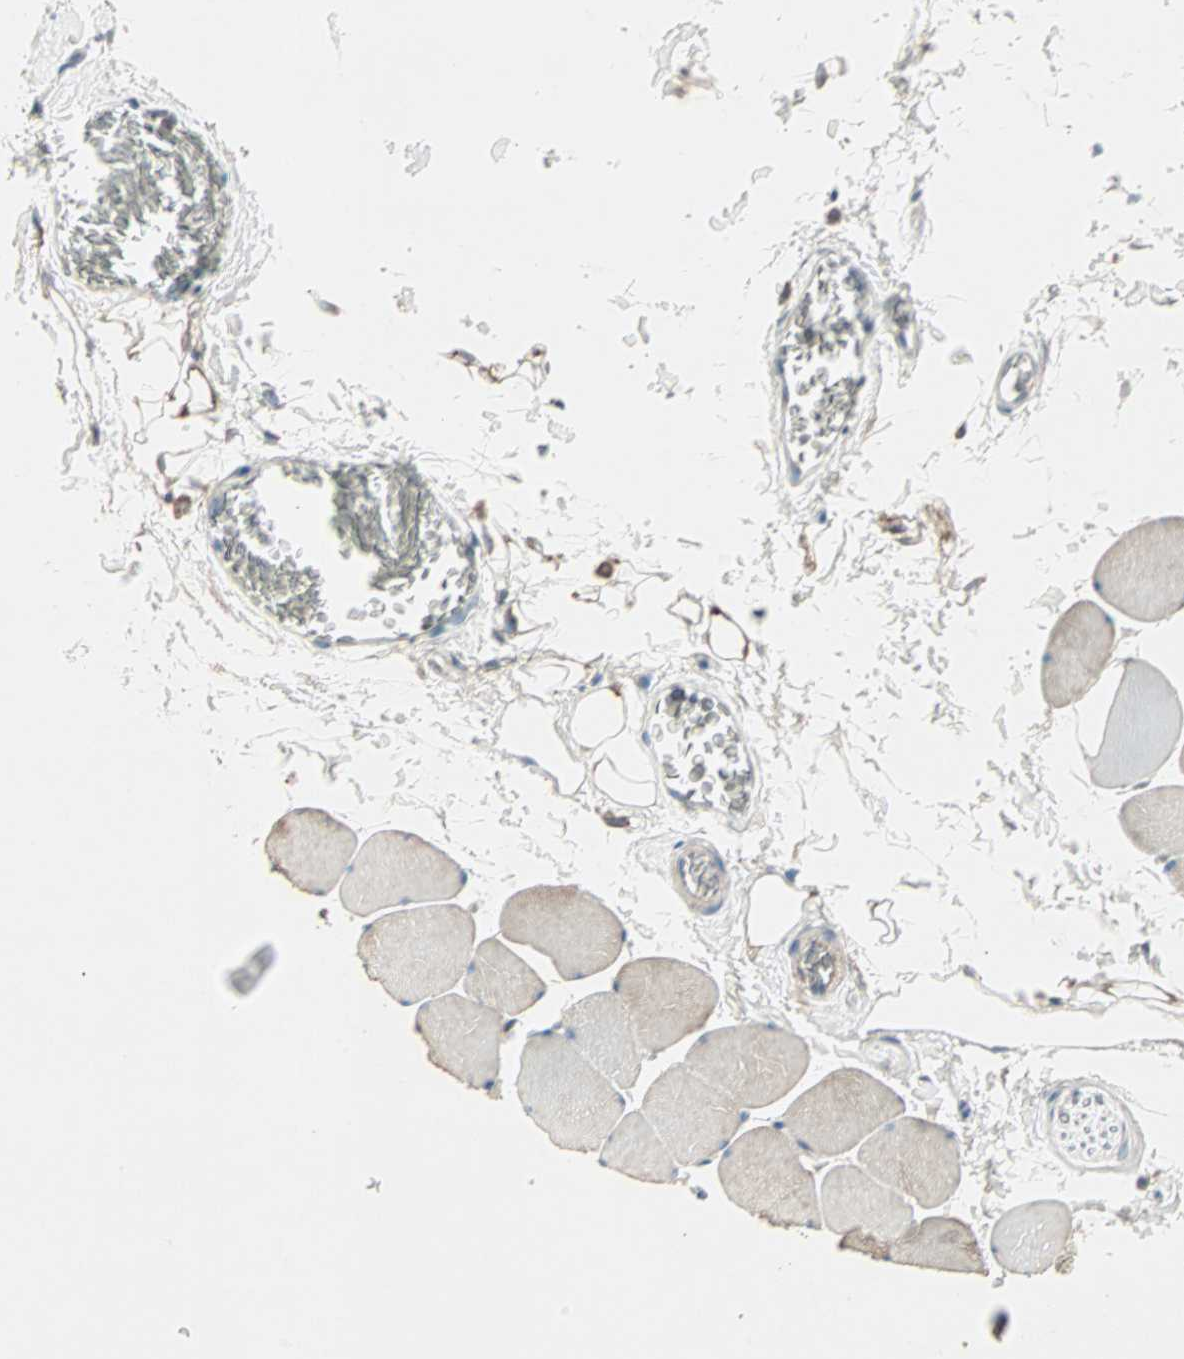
{"staining": {"intensity": "weak", "quantity": ">75%", "location": "cytoplasmic/membranous"}, "tissue": "skeletal muscle", "cell_type": "Myocytes", "image_type": "normal", "snomed": [{"axis": "morphology", "description": "Normal tissue, NOS"}, {"axis": "topography", "description": "Skeletal muscle"}], "caption": "Skeletal muscle stained with a brown dye shows weak cytoplasmic/membranous positive expression in about >75% of myocytes.", "gene": "JMJD7", "patient": {"sex": "male", "age": 62}}